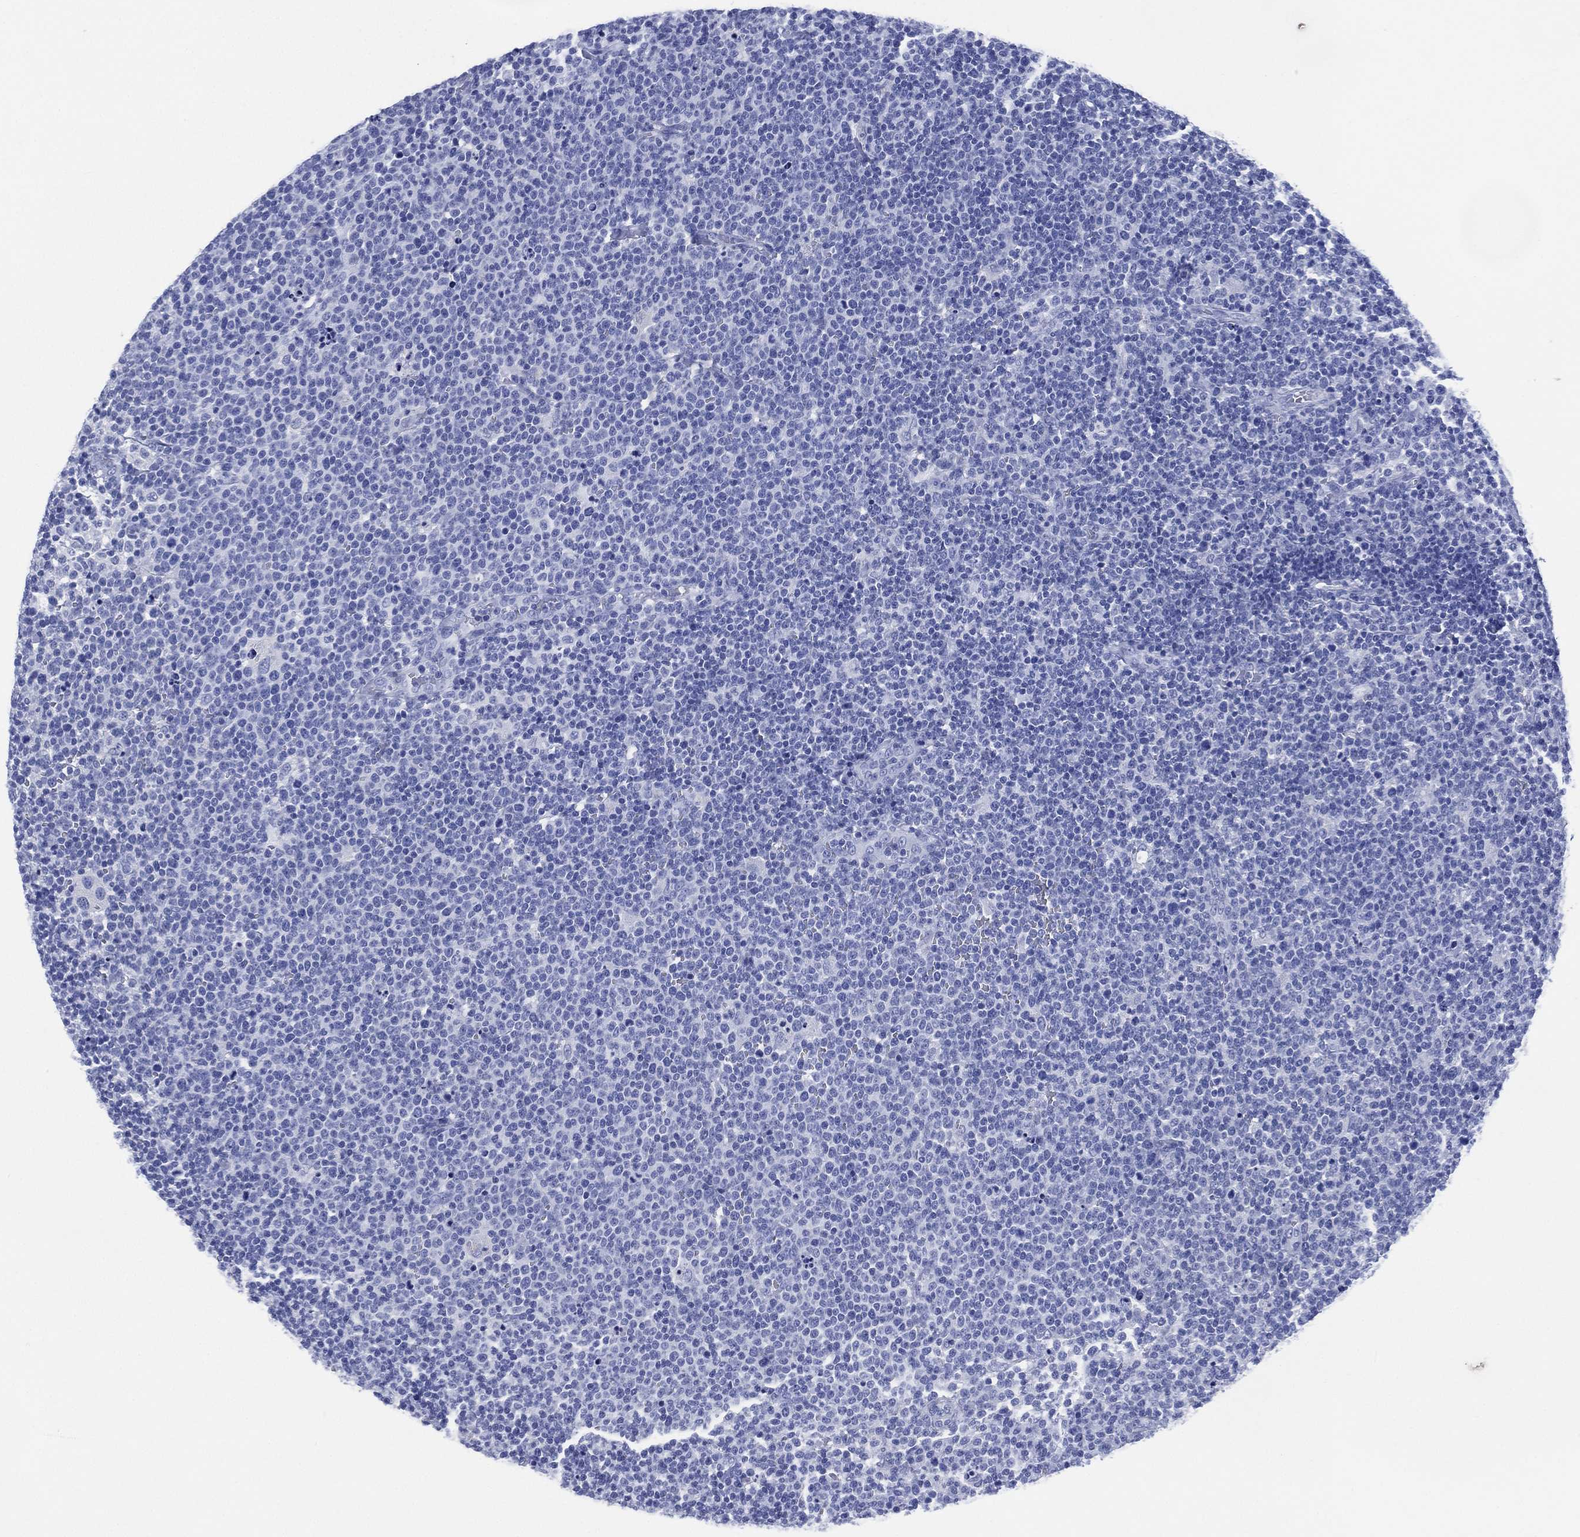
{"staining": {"intensity": "negative", "quantity": "none", "location": "none"}, "tissue": "lymphoma", "cell_type": "Tumor cells", "image_type": "cancer", "snomed": [{"axis": "morphology", "description": "Malignant lymphoma, non-Hodgkin's type, High grade"}, {"axis": "topography", "description": "Lymph node"}], "caption": "Tumor cells are negative for protein expression in human lymphoma.", "gene": "SIGLECL1", "patient": {"sex": "male", "age": 61}}